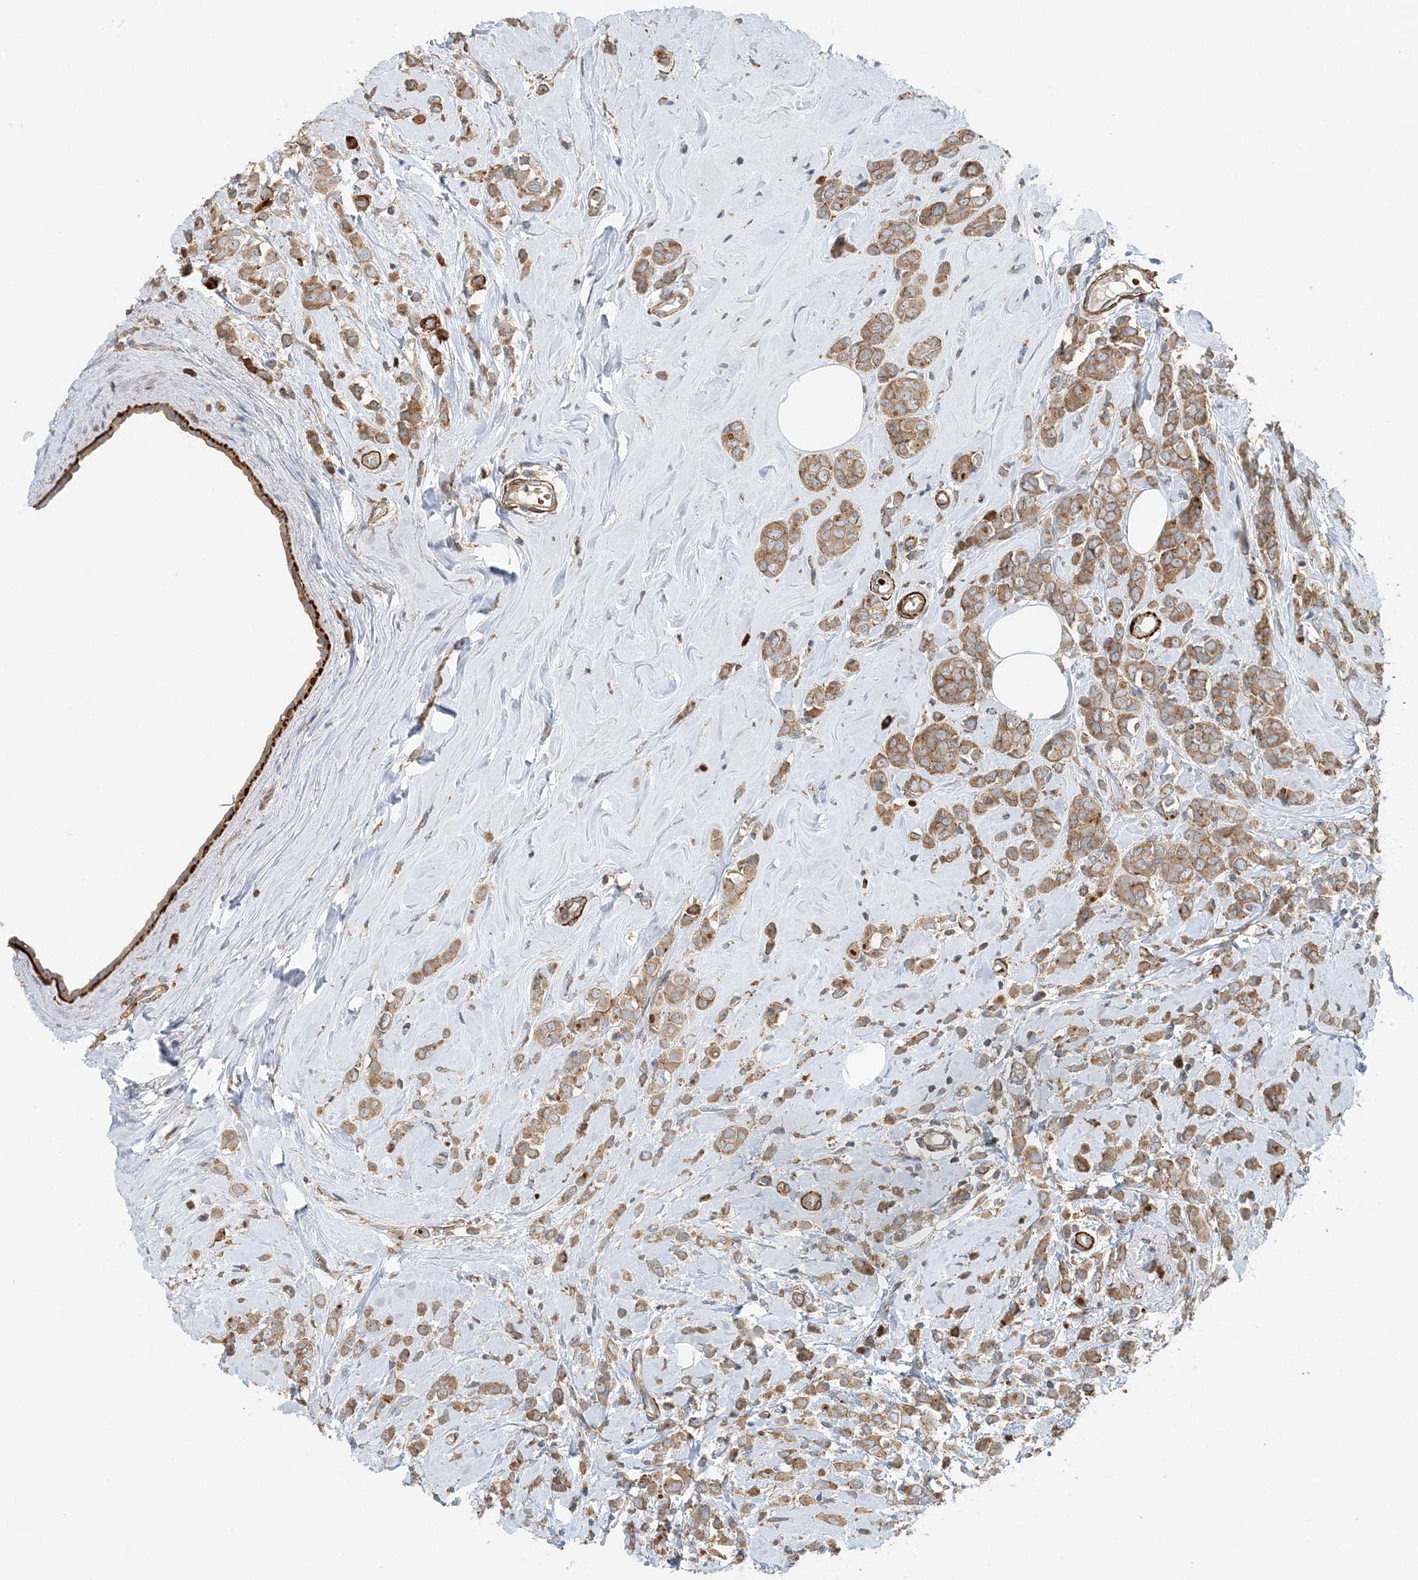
{"staining": {"intensity": "moderate", "quantity": ">75%", "location": "cytoplasmic/membranous"}, "tissue": "breast cancer", "cell_type": "Tumor cells", "image_type": "cancer", "snomed": [{"axis": "morphology", "description": "Lobular carcinoma"}, {"axis": "topography", "description": "Breast"}], "caption": "A micrograph showing moderate cytoplasmic/membranous positivity in about >75% of tumor cells in breast cancer (lobular carcinoma), as visualized by brown immunohistochemical staining.", "gene": "TTI1", "patient": {"sex": "female", "age": 47}}